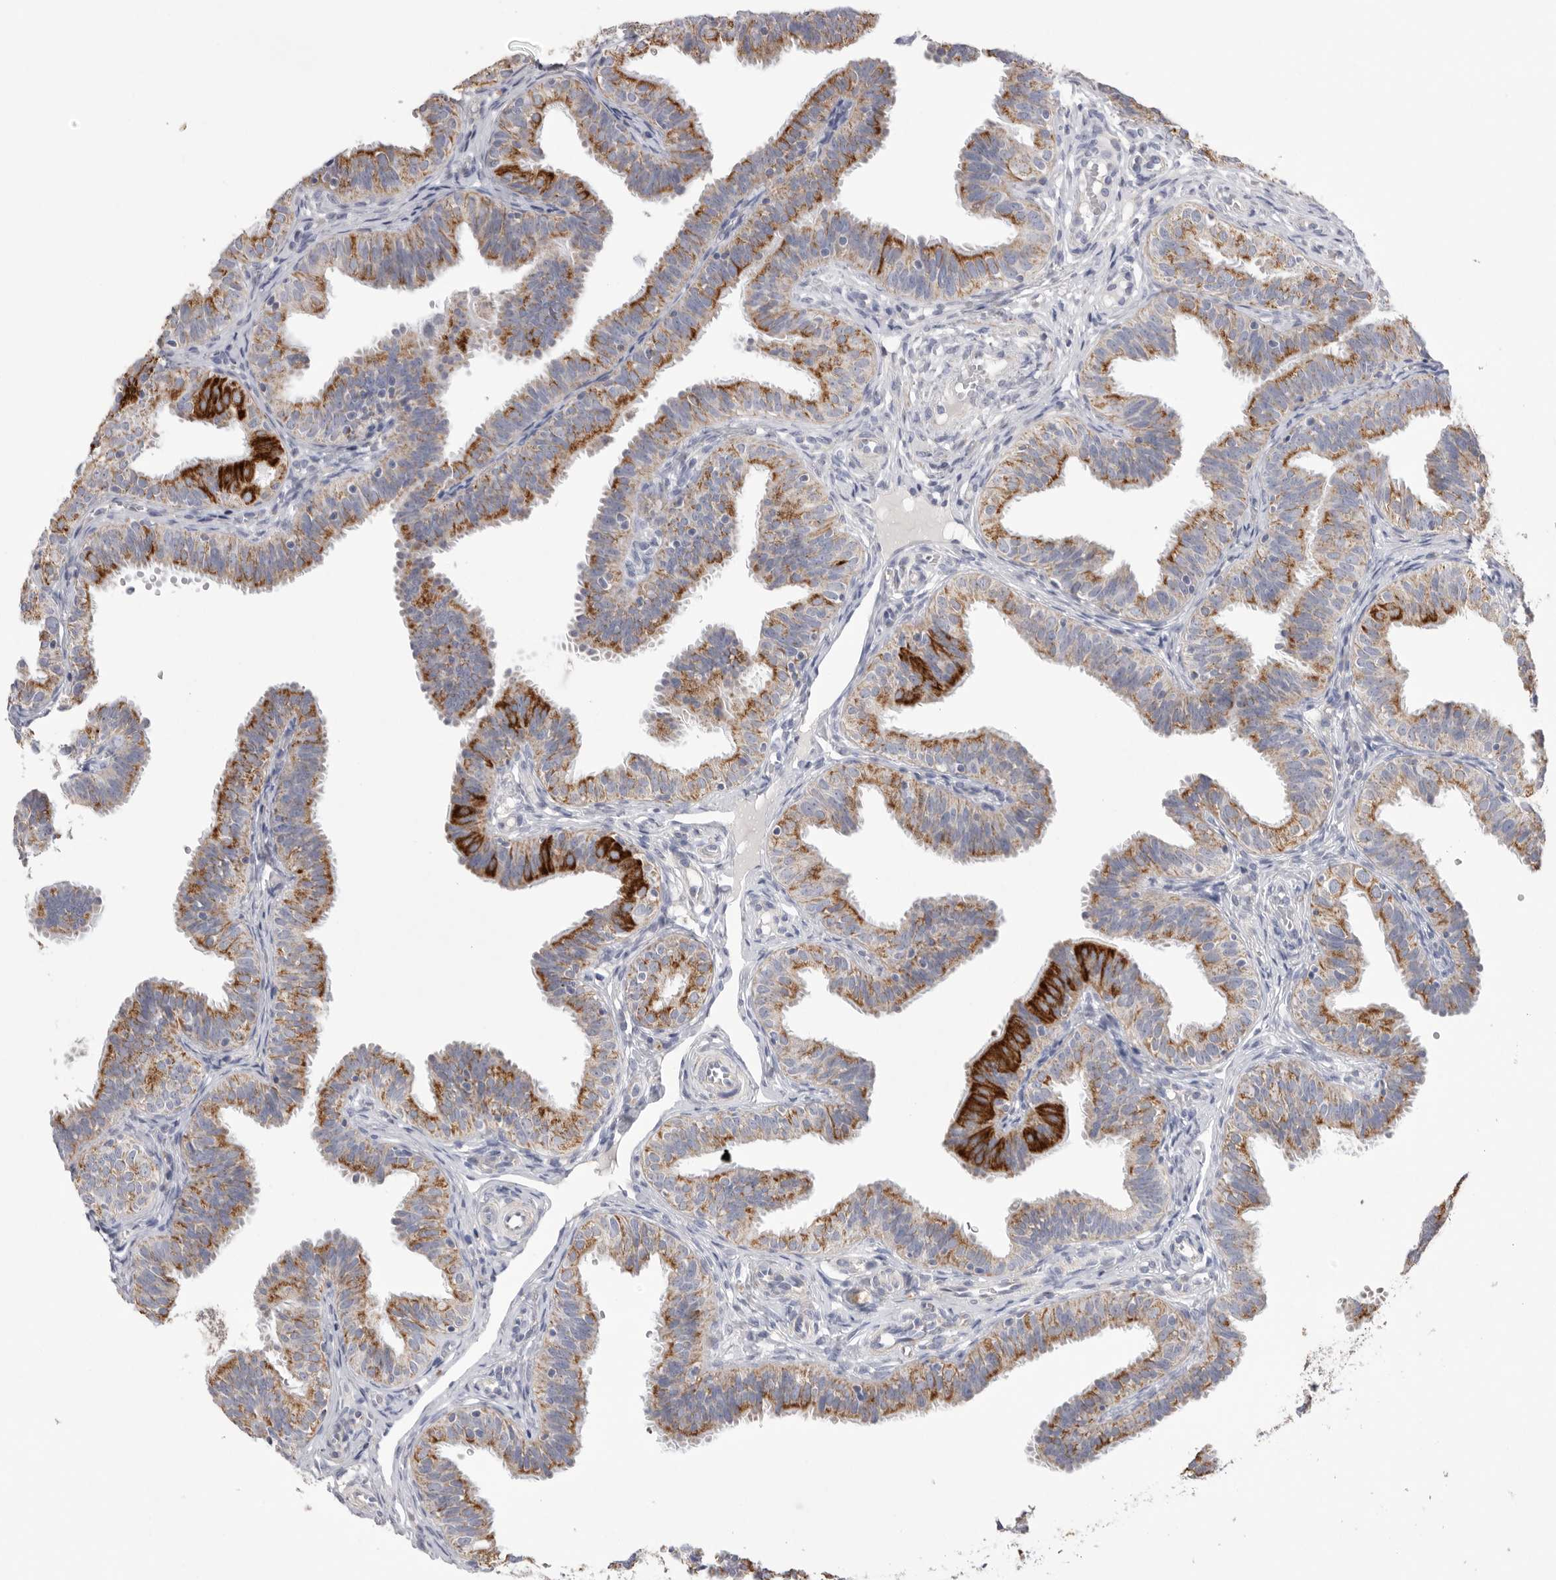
{"staining": {"intensity": "strong", "quantity": "25%-75%", "location": "cytoplasmic/membranous"}, "tissue": "fallopian tube", "cell_type": "Glandular cells", "image_type": "normal", "snomed": [{"axis": "morphology", "description": "Normal tissue, NOS"}, {"axis": "topography", "description": "Fallopian tube"}], "caption": "A brown stain labels strong cytoplasmic/membranous positivity of a protein in glandular cells of benign human fallopian tube.", "gene": "VDAC3", "patient": {"sex": "female", "age": 35}}